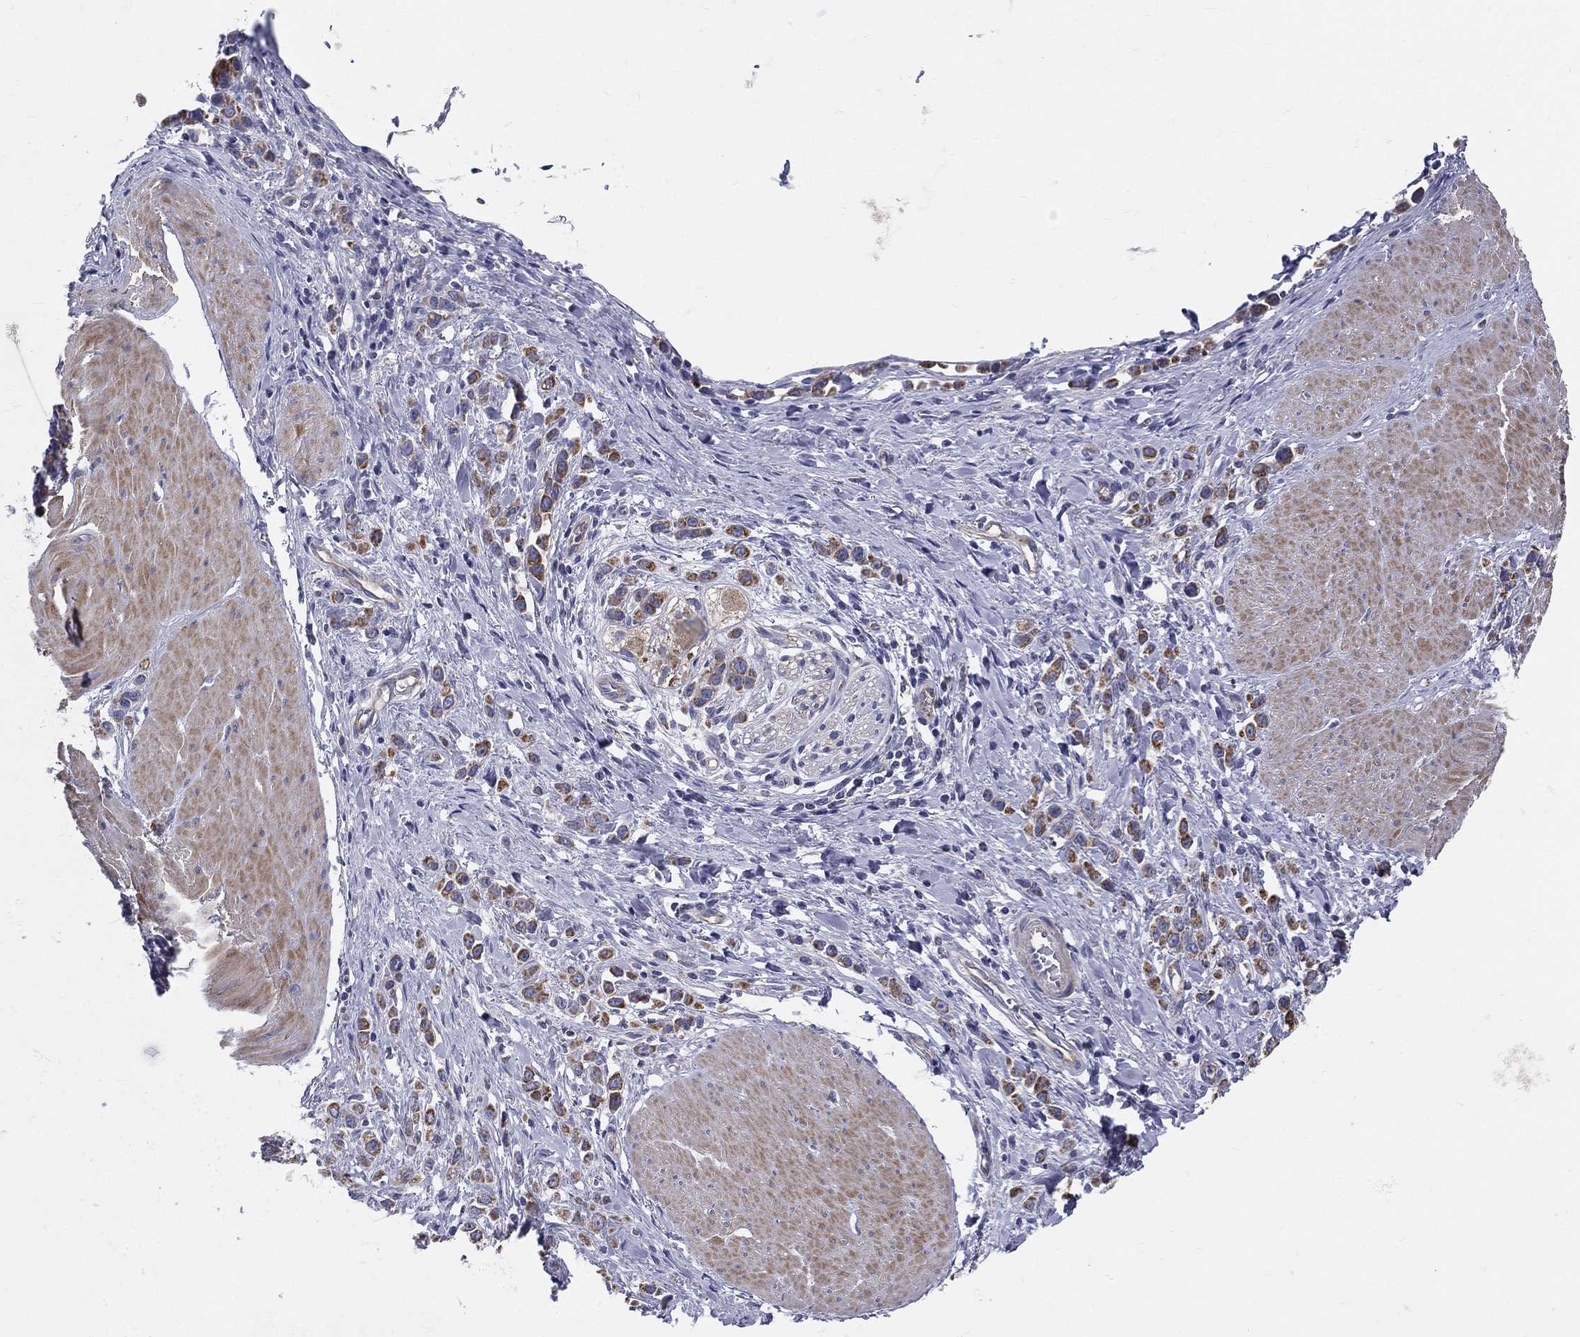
{"staining": {"intensity": "strong", "quantity": "25%-75%", "location": "cytoplasmic/membranous"}, "tissue": "stomach cancer", "cell_type": "Tumor cells", "image_type": "cancer", "snomed": [{"axis": "morphology", "description": "Adenocarcinoma, NOS"}, {"axis": "topography", "description": "Stomach"}], "caption": "A micrograph of human stomach cancer (adenocarcinoma) stained for a protein demonstrates strong cytoplasmic/membranous brown staining in tumor cells.", "gene": "PWWP3A", "patient": {"sex": "male", "age": 47}}